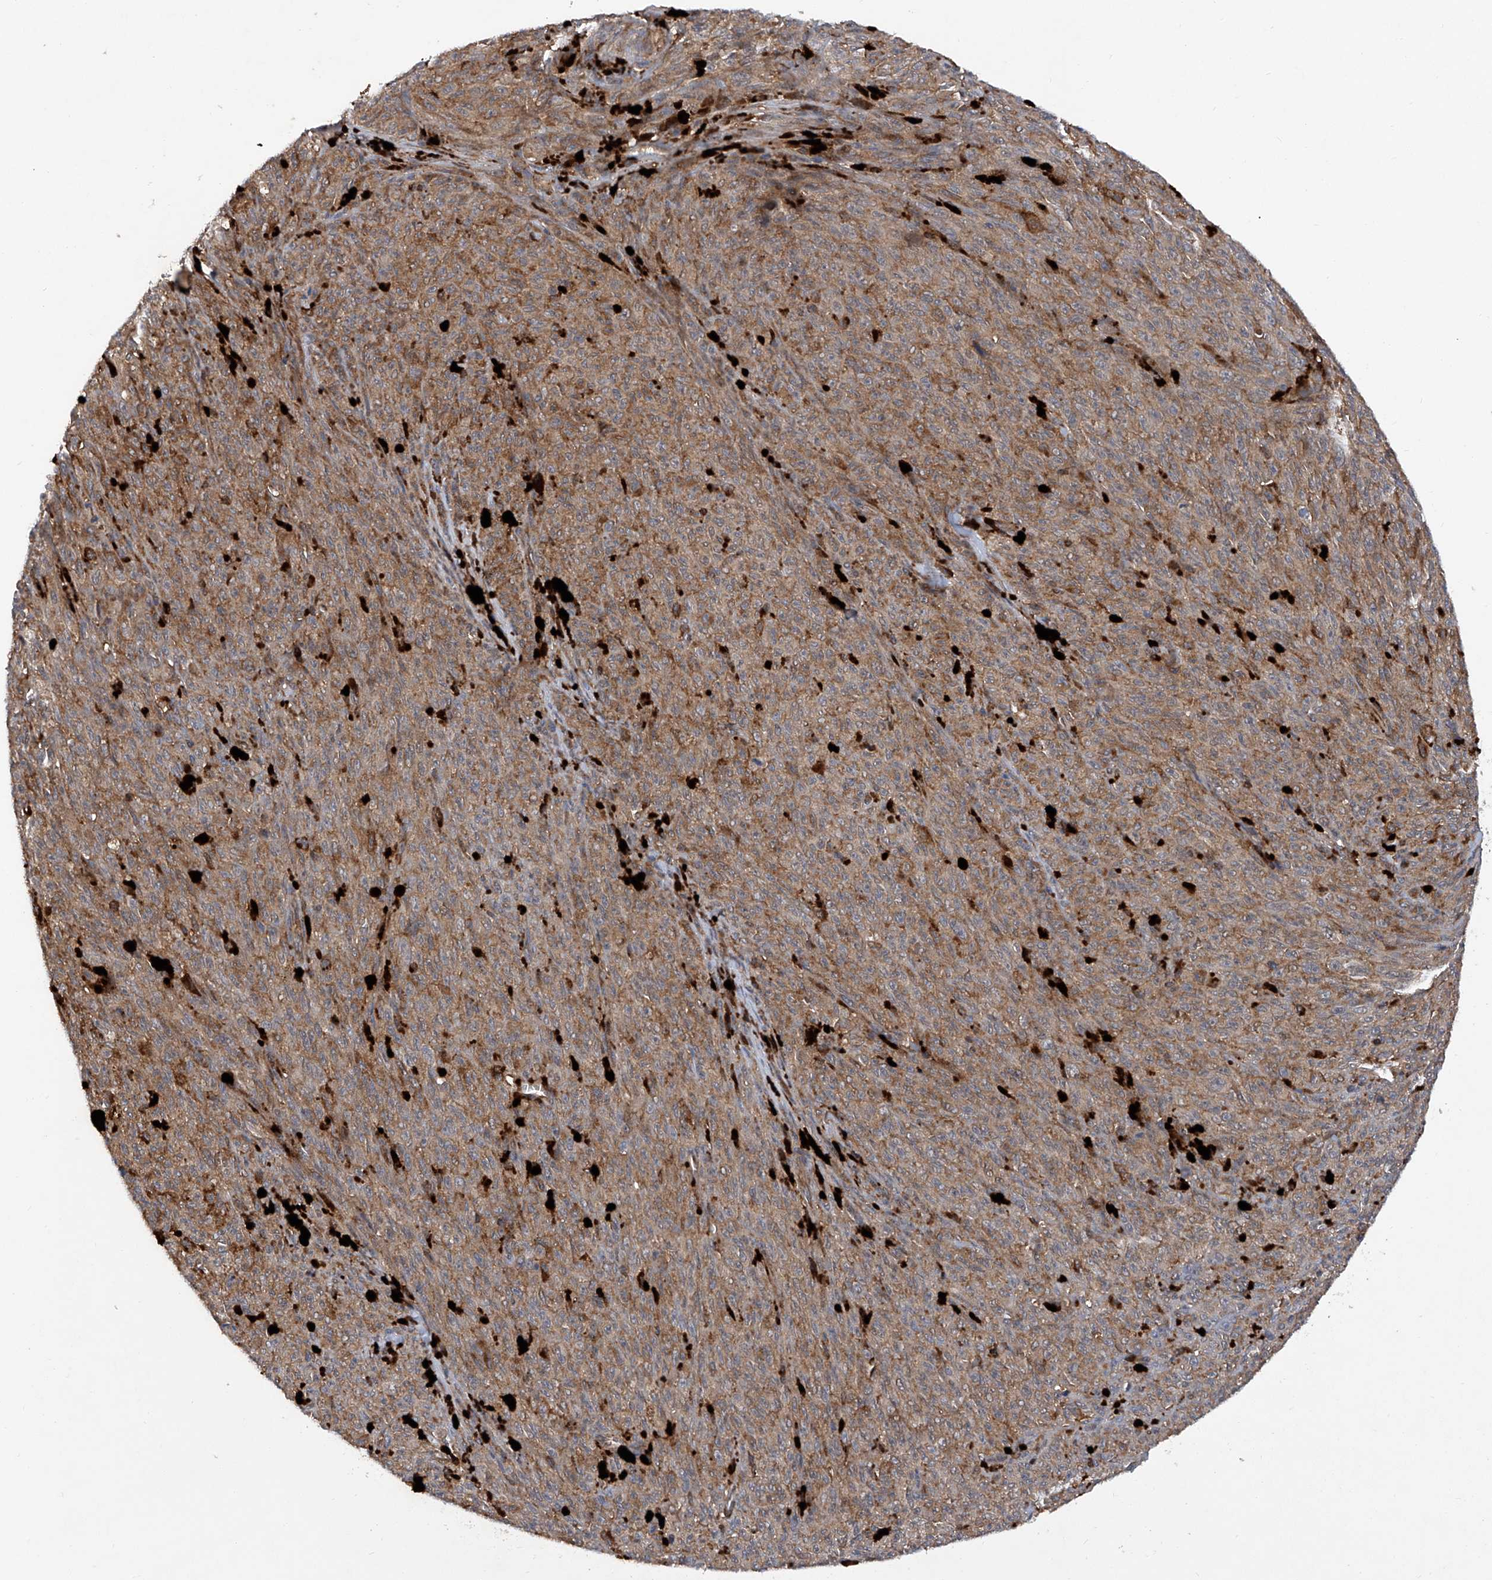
{"staining": {"intensity": "moderate", "quantity": ">75%", "location": "cytoplasmic/membranous"}, "tissue": "melanoma", "cell_type": "Tumor cells", "image_type": "cancer", "snomed": [{"axis": "morphology", "description": "Malignant melanoma, NOS"}, {"axis": "topography", "description": "Skin"}], "caption": "This is a photomicrograph of IHC staining of malignant melanoma, which shows moderate staining in the cytoplasmic/membranous of tumor cells.", "gene": "ASCC3", "patient": {"sex": "female", "age": 82}}